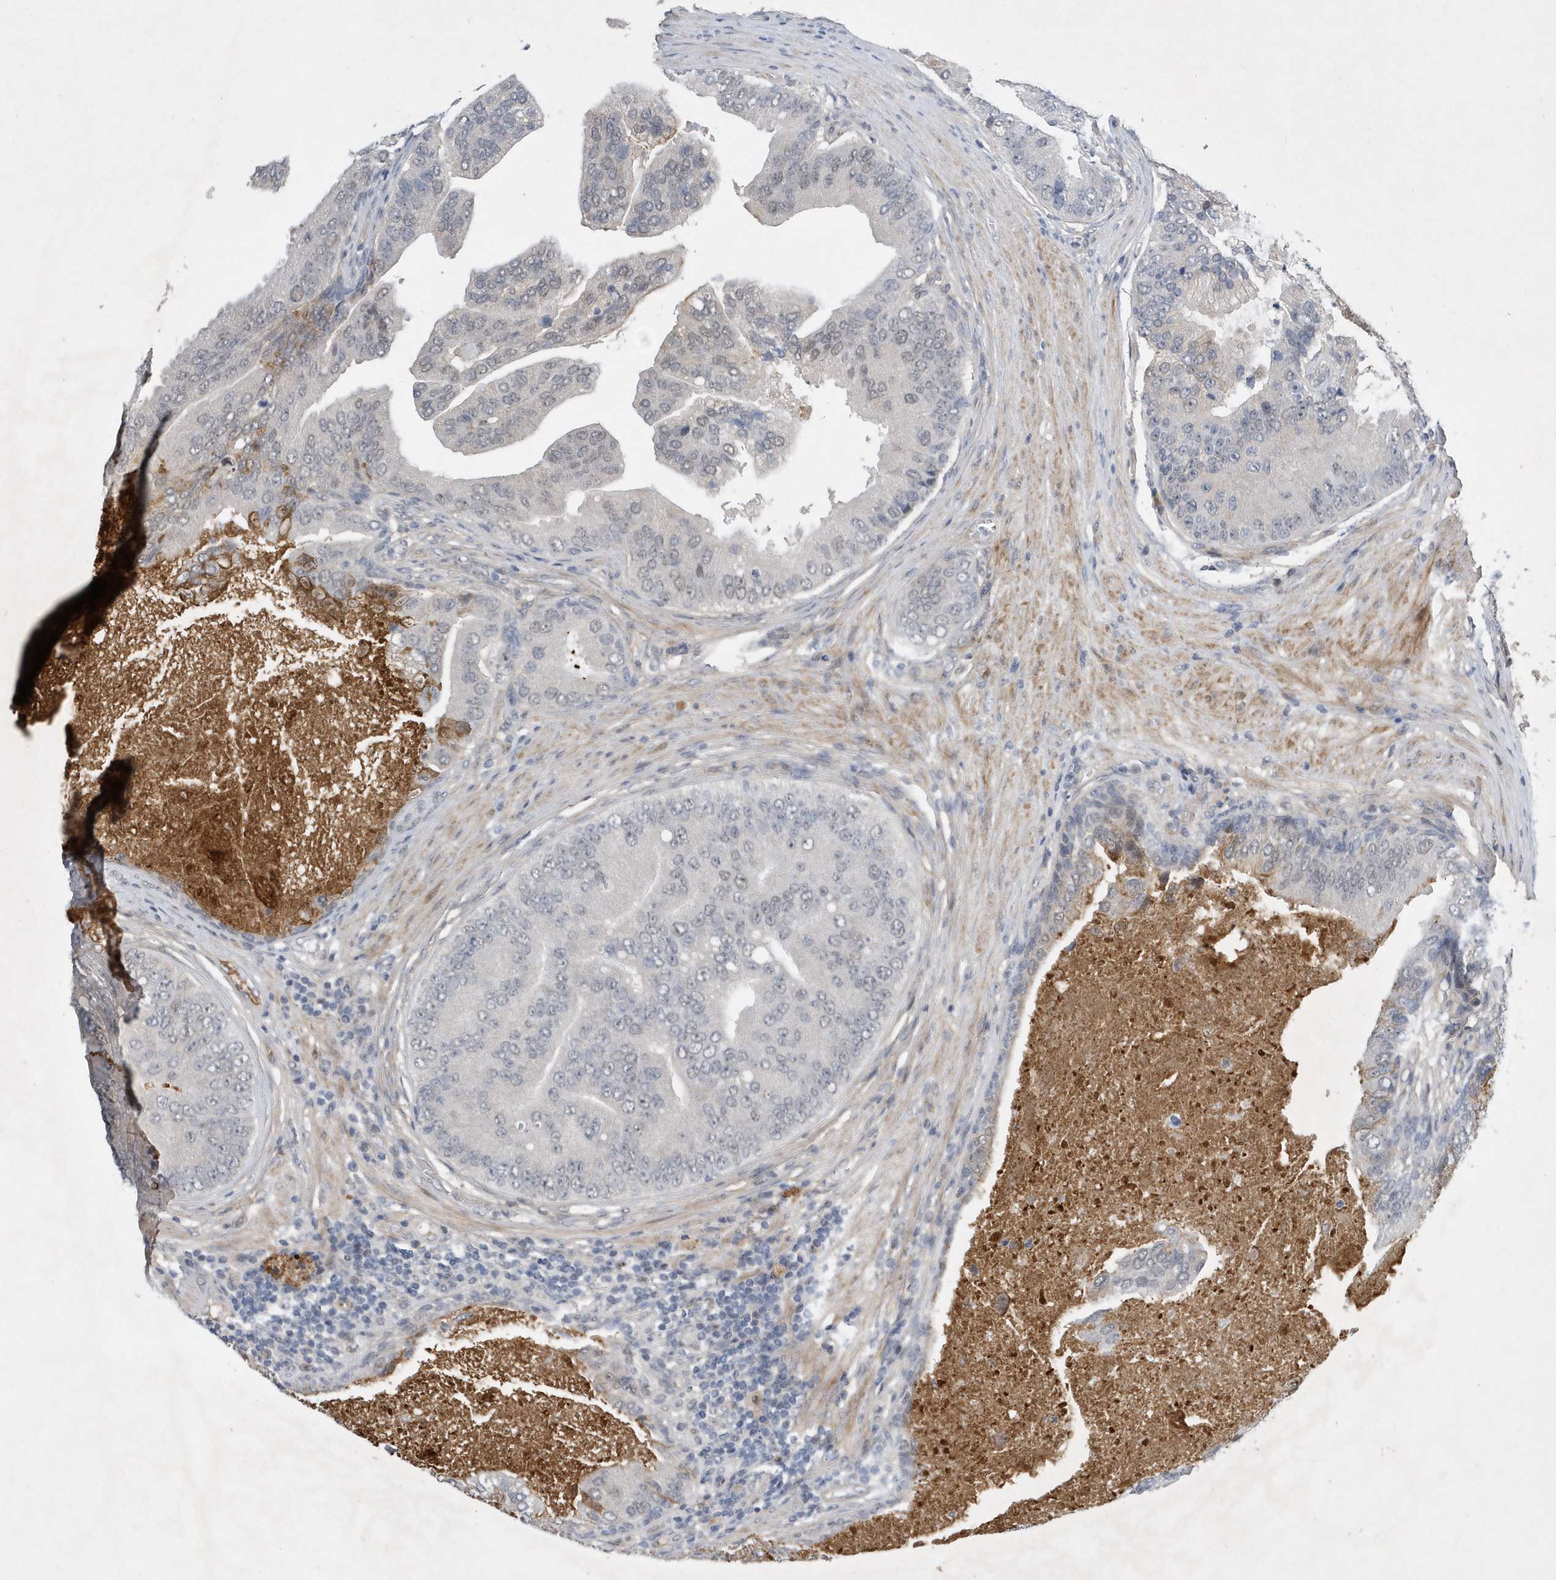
{"staining": {"intensity": "negative", "quantity": "none", "location": "none"}, "tissue": "prostate cancer", "cell_type": "Tumor cells", "image_type": "cancer", "snomed": [{"axis": "morphology", "description": "Adenocarcinoma, High grade"}, {"axis": "topography", "description": "Prostate"}], "caption": "The histopathology image reveals no significant expression in tumor cells of high-grade adenocarcinoma (prostate). (DAB (3,3'-diaminobenzidine) IHC visualized using brightfield microscopy, high magnification).", "gene": "FAM217A", "patient": {"sex": "male", "age": 70}}